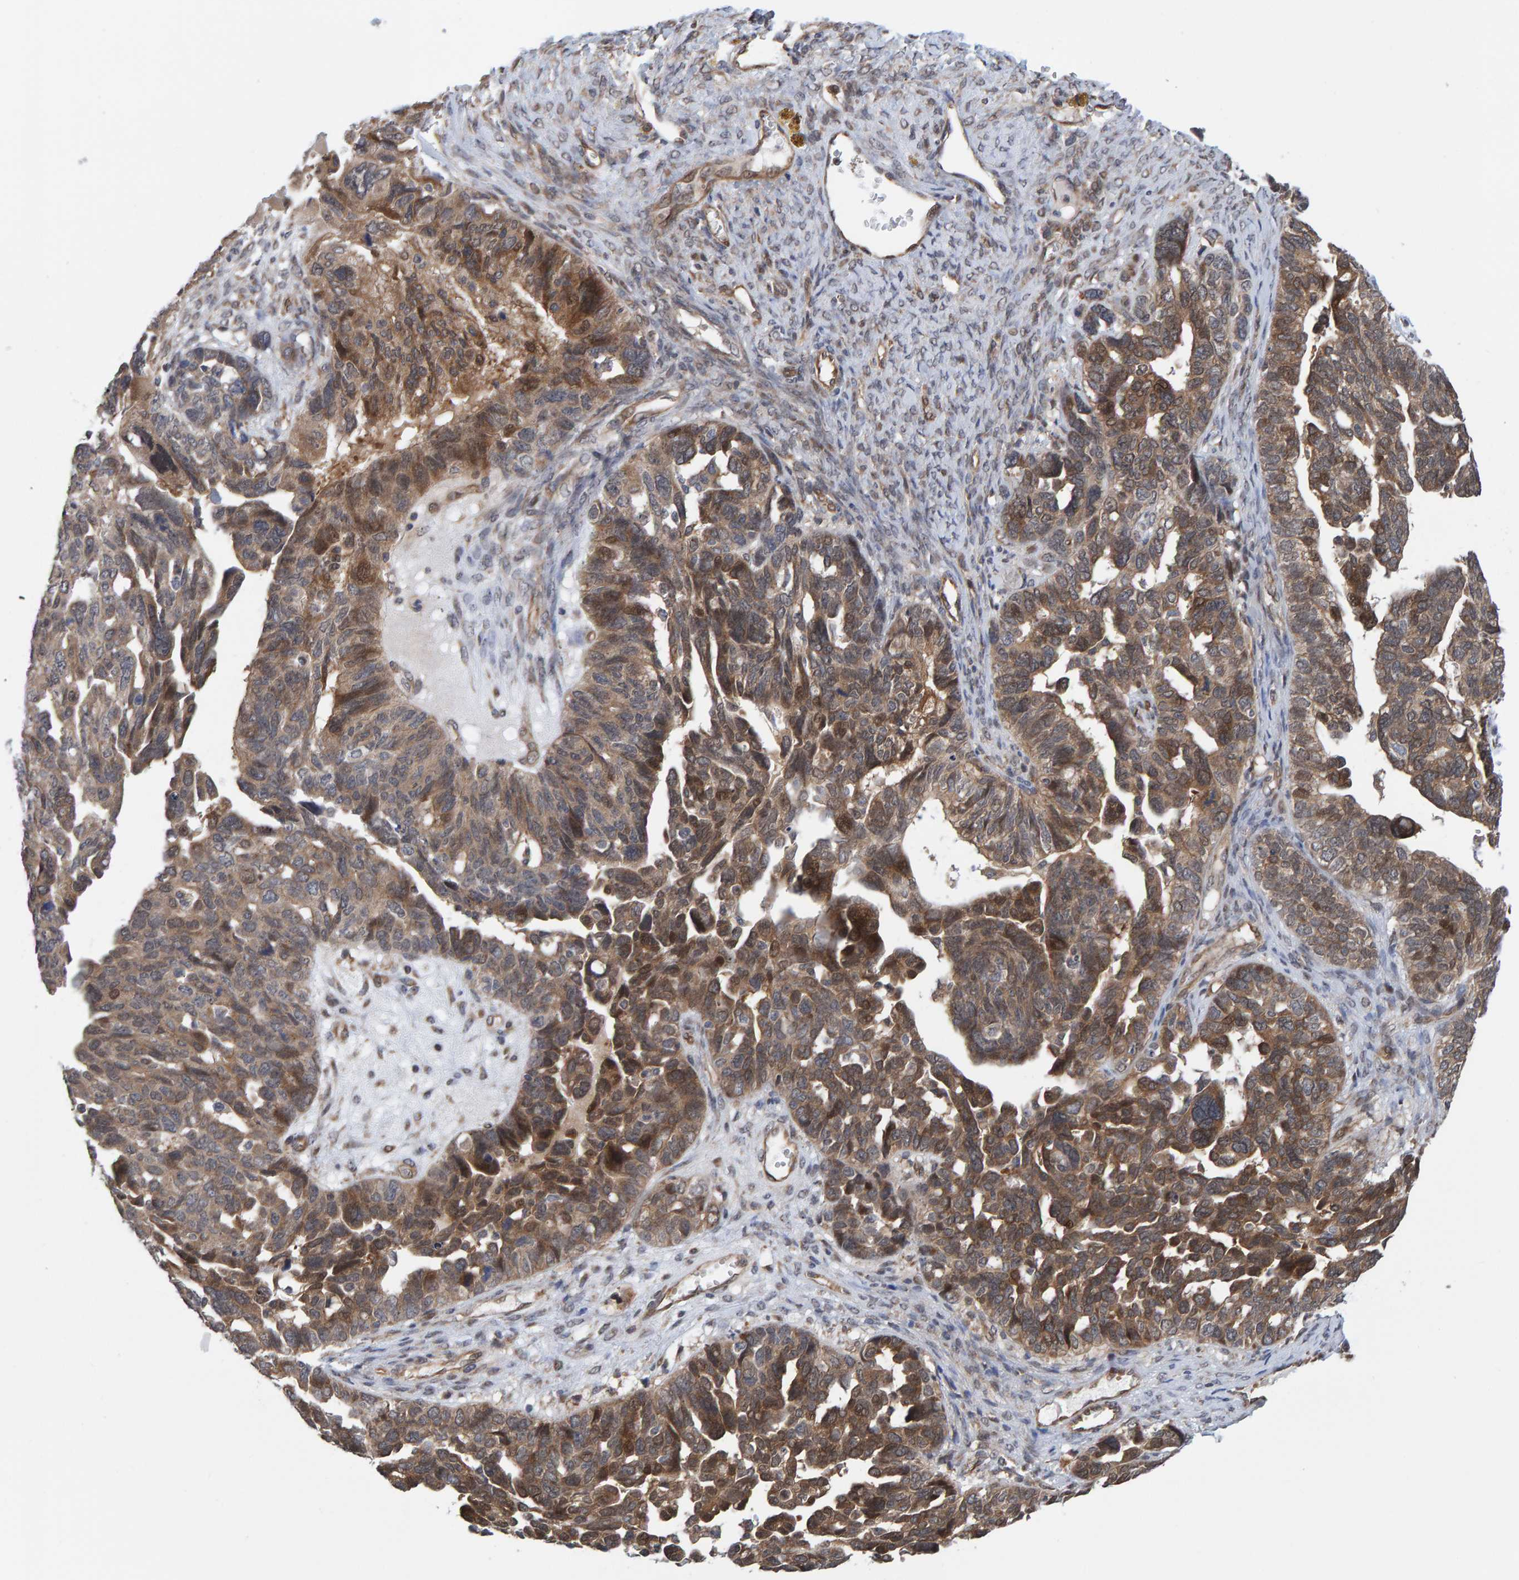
{"staining": {"intensity": "moderate", "quantity": ">75%", "location": "cytoplasmic/membranous"}, "tissue": "ovarian cancer", "cell_type": "Tumor cells", "image_type": "cancer", "snomed": [{"axis": "morphology", "description": "Cystadenocarcinoma, serous, NOS"}, {"axis": "topography", "description": "Ovary"}], "caption": "Immunohistochemical staining of ovarian cancer (serous cystadenocarcinoma) shows medium levels of moderate cytoplasmic/membranous expression in approximately >75% of tumor cells.", "gene": "SCRN2", "patient": {"sex": "female", "age": 79}}